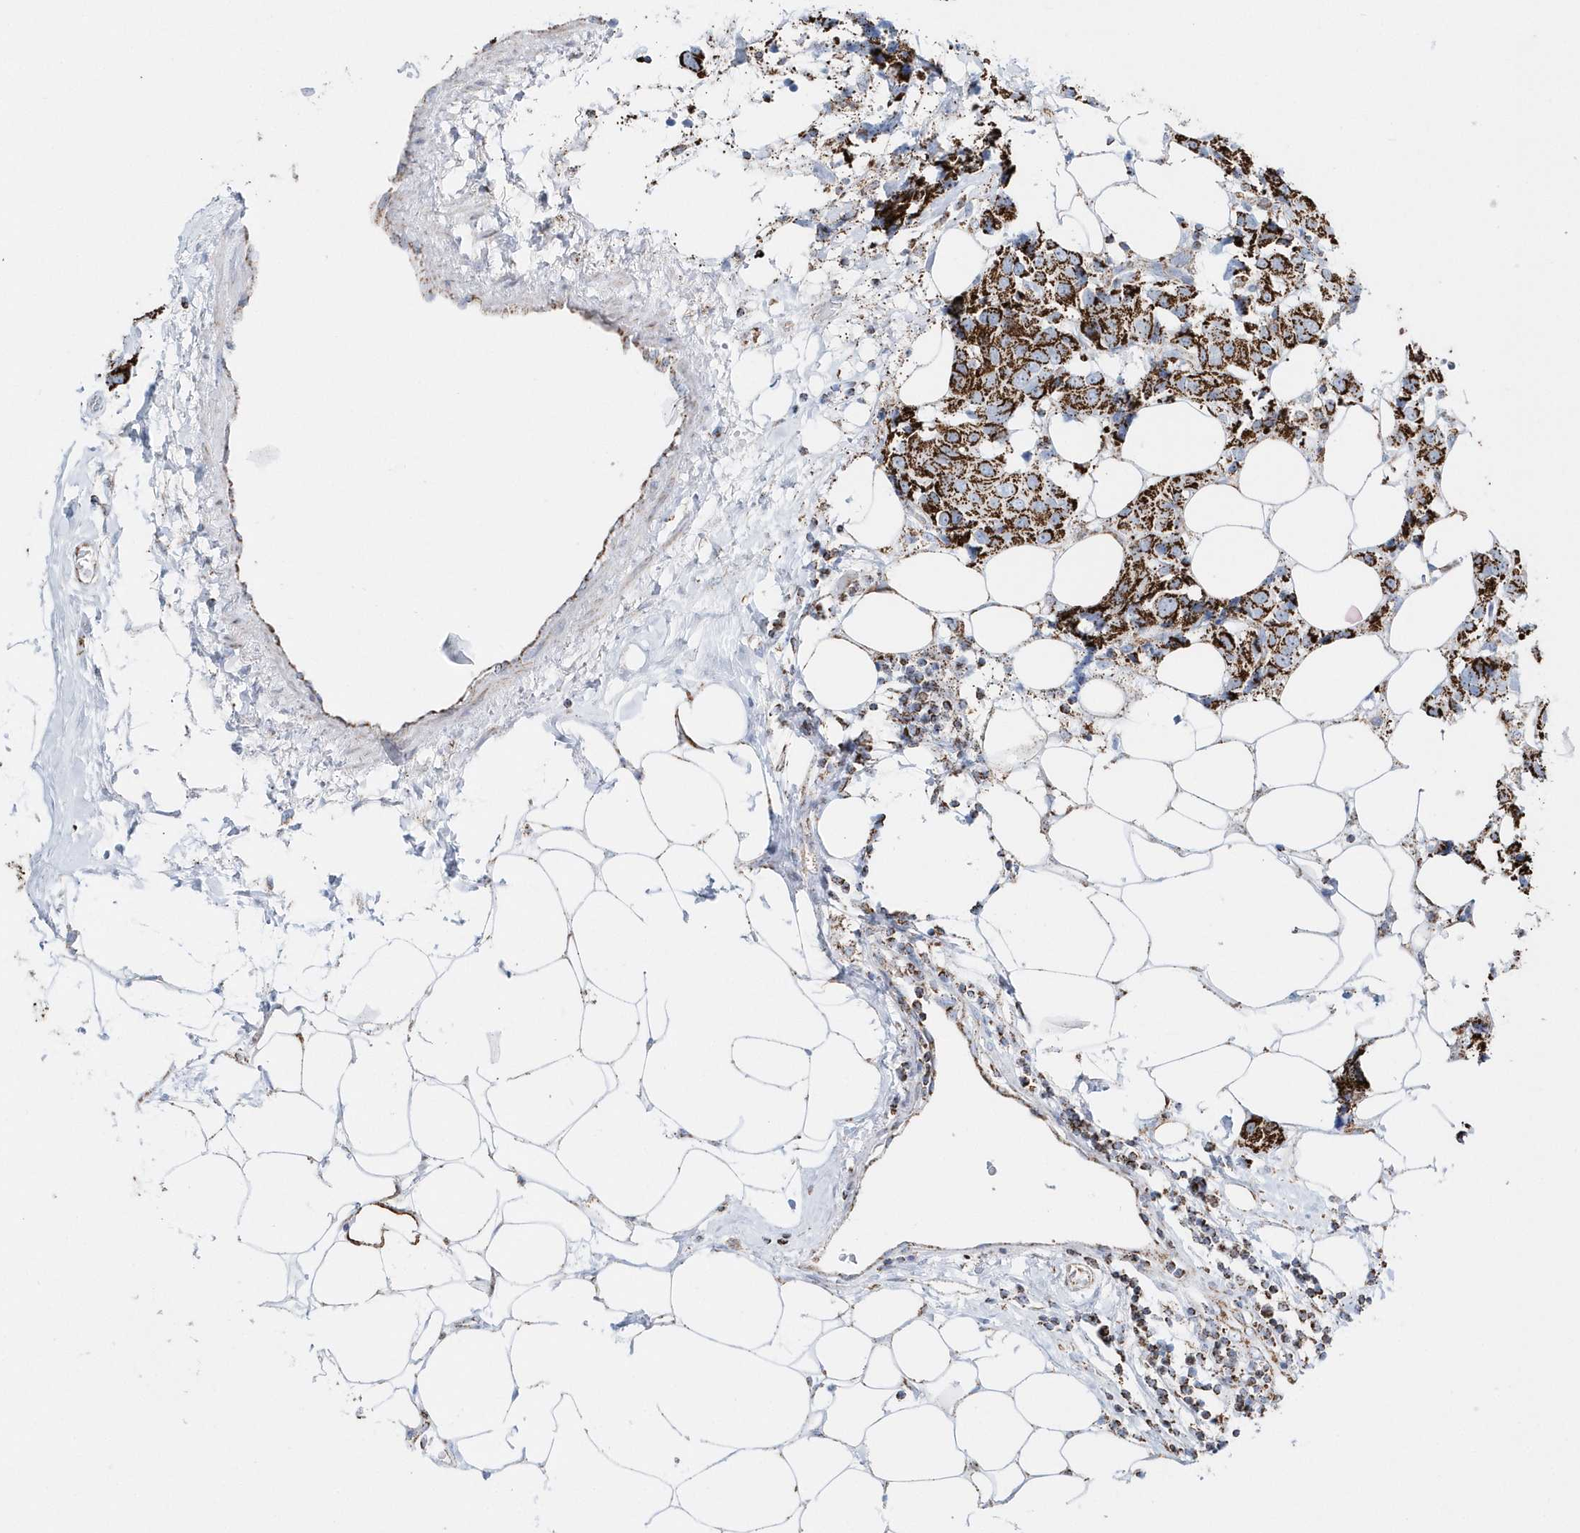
{"staining": {"intensity": "strong", "quantity": ">75%", "location": "cytoplasmic/membranous"}, "tissue": "breast cancer", "cell_type": "Tumor cells", "image_type": "cancer", "snomed": [{"axis": "morphology", "description": "Normal tissue, NOS"}, {"axis": "morphology", "description": "Duct carcinoma"}, {"axis": "topography", "description": "Breast"}], "caption": "Immunohistochemical staining of human breast cancer demonstrates high levels of strong cytoplasmic/membranous expression in approximately >75% of tumor cells.", "gene": "TMCO6", "patient": {"sex": "female", "age": 39}}